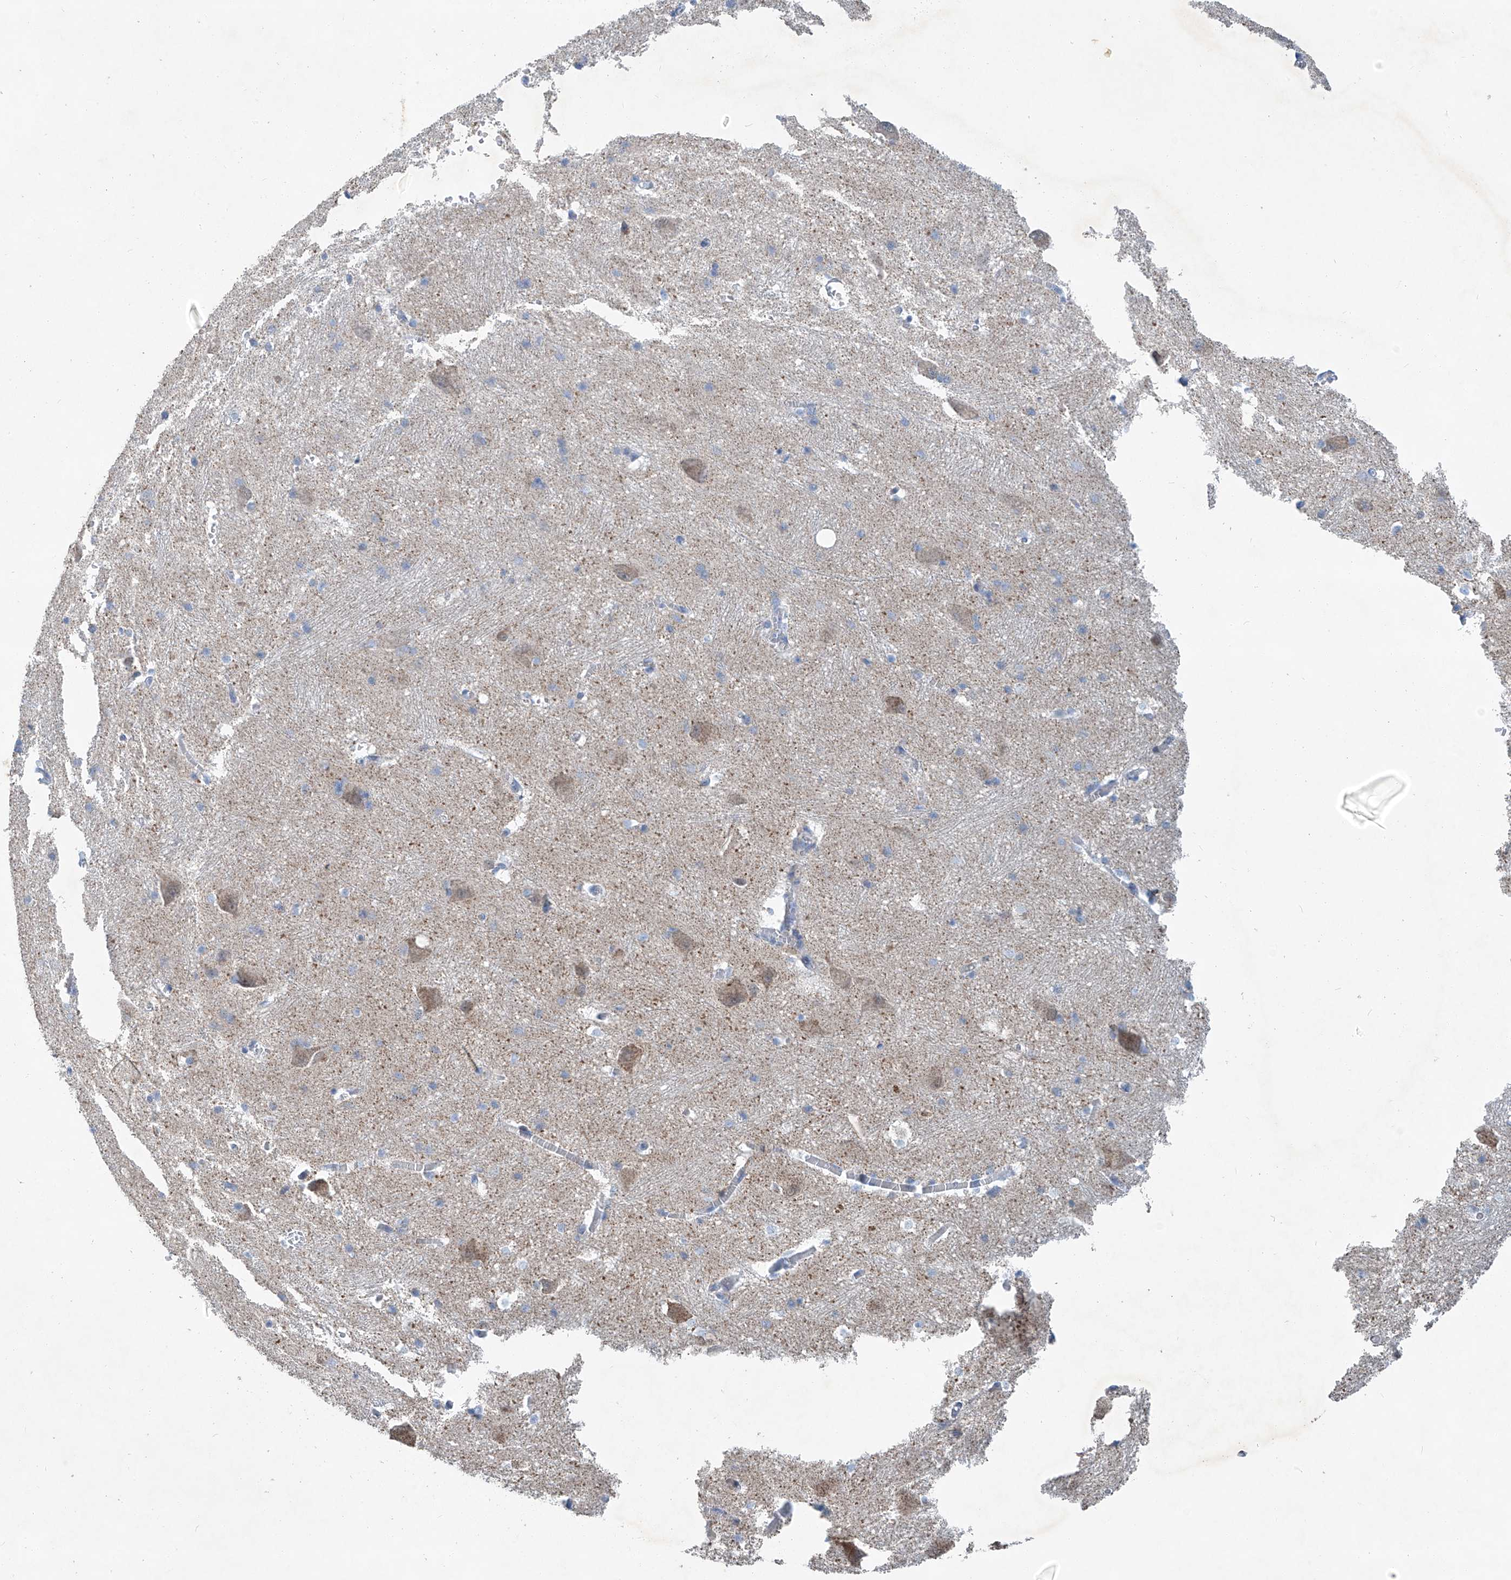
{"staining": {"intensity": "negative", "quantity": "none", "location": "none"}, "tissue": "caudate", "cell_type": "Glial cells", "image_type": "normal", "snomed": [{"axis": "morphology", "description": "Normal tissue, NOS"}, {"axis": "topography", "description": "Lateral ventricle wall"}], "caption": "Caudate stained for a protein using IHC exhibits no expression glial cells.", "gene": "KLF15", "patient": {"sex": "male", "age": 37}}